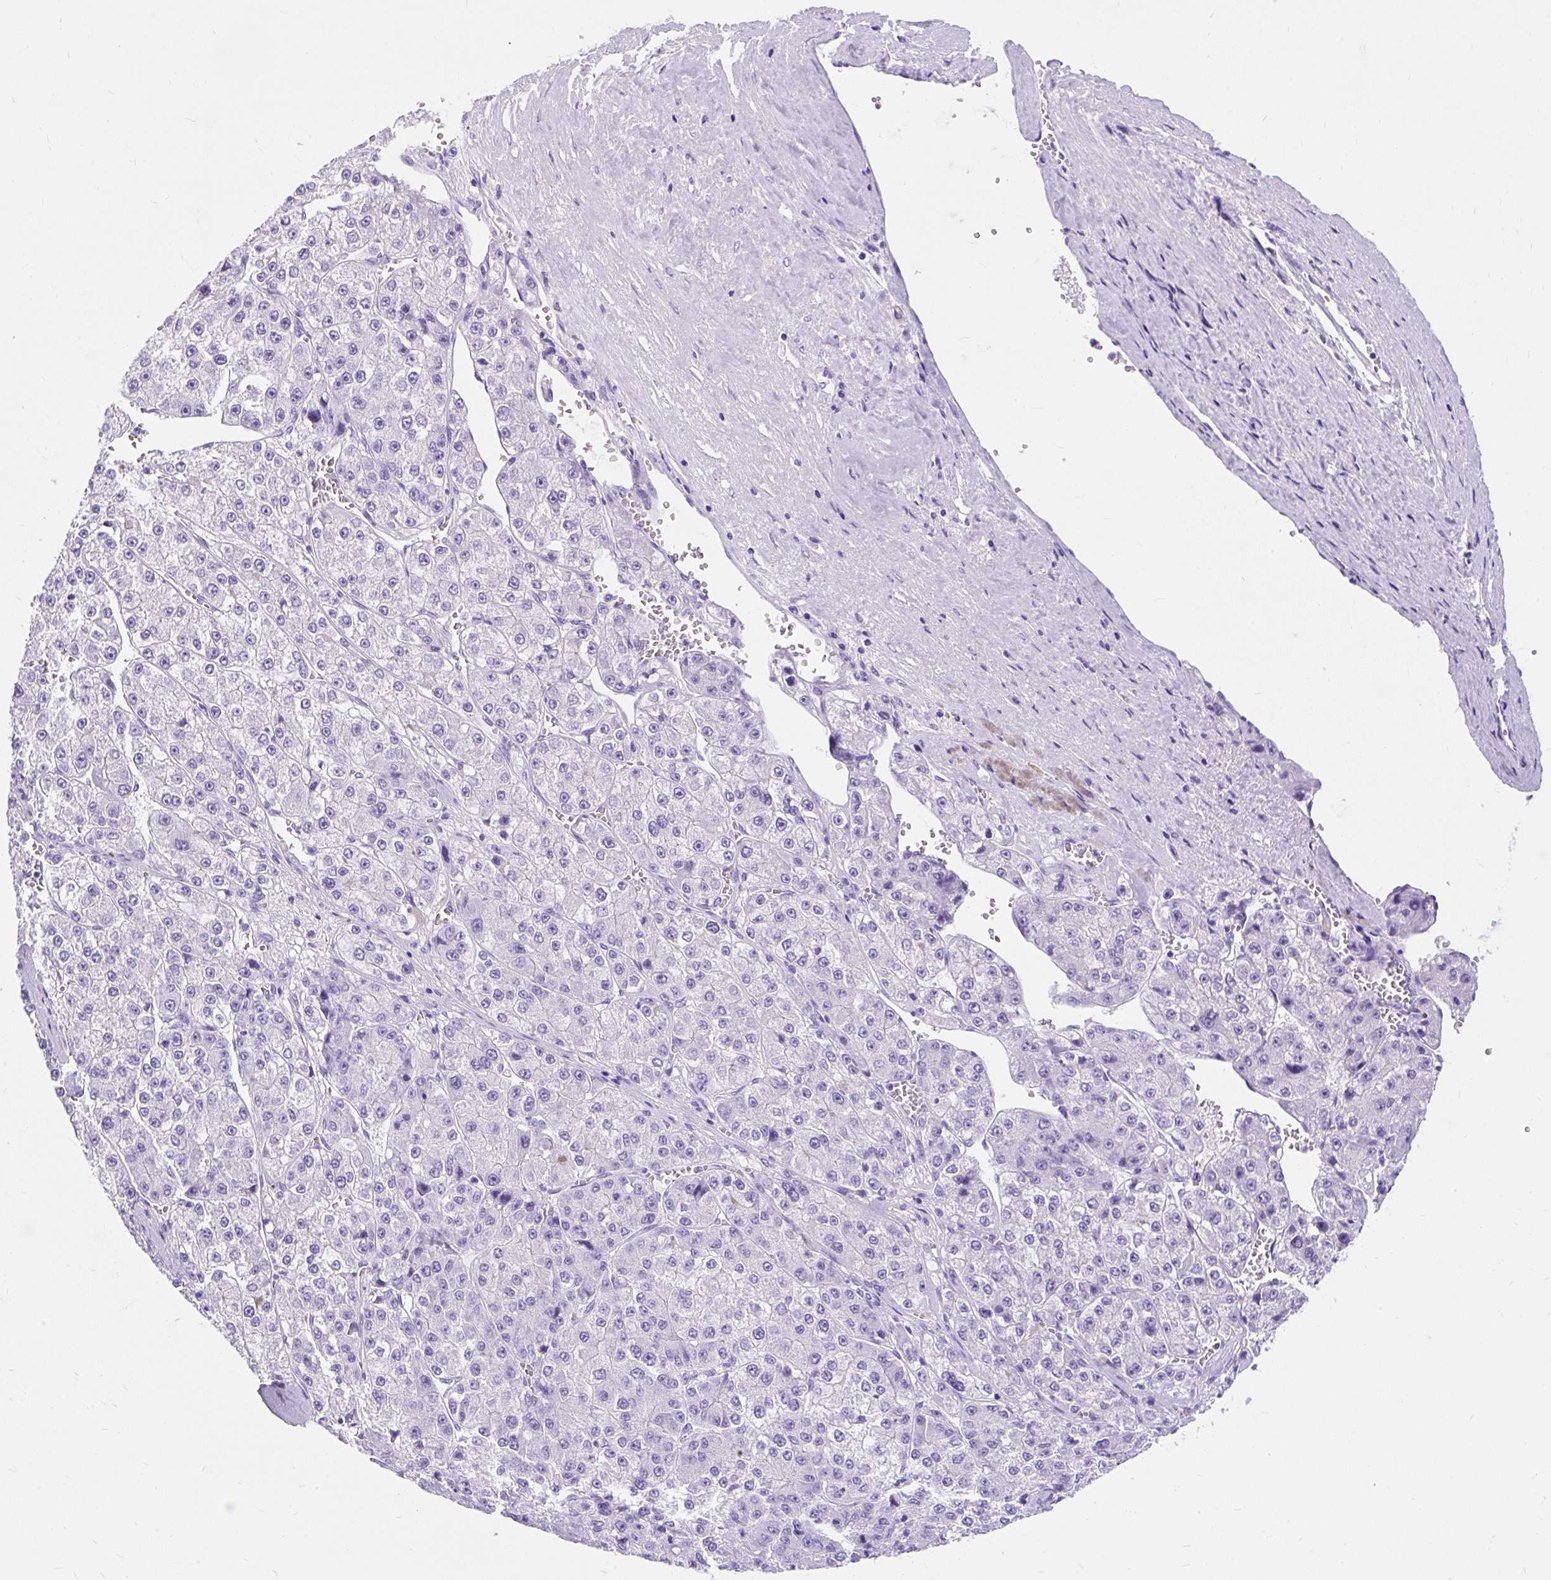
{"staining": {"intensity": "negative", "quantity": "none", "location": "none"}, "tissue": "liver cancer", "cell_type": "Tumor cells", "image_type": "cancer", "snomed": [{"axis": "morphology", "description": "Carcinoma, Hepatocellular, NOS"}, {"axis": "topography", "description": "Liver"}], "caption": "The micrograph exhibits no significant expression in tumor cells of liver hepatocellular carcinoma.", "gene": "PVALB", "patient": {"sex": "female", "age": 73}}